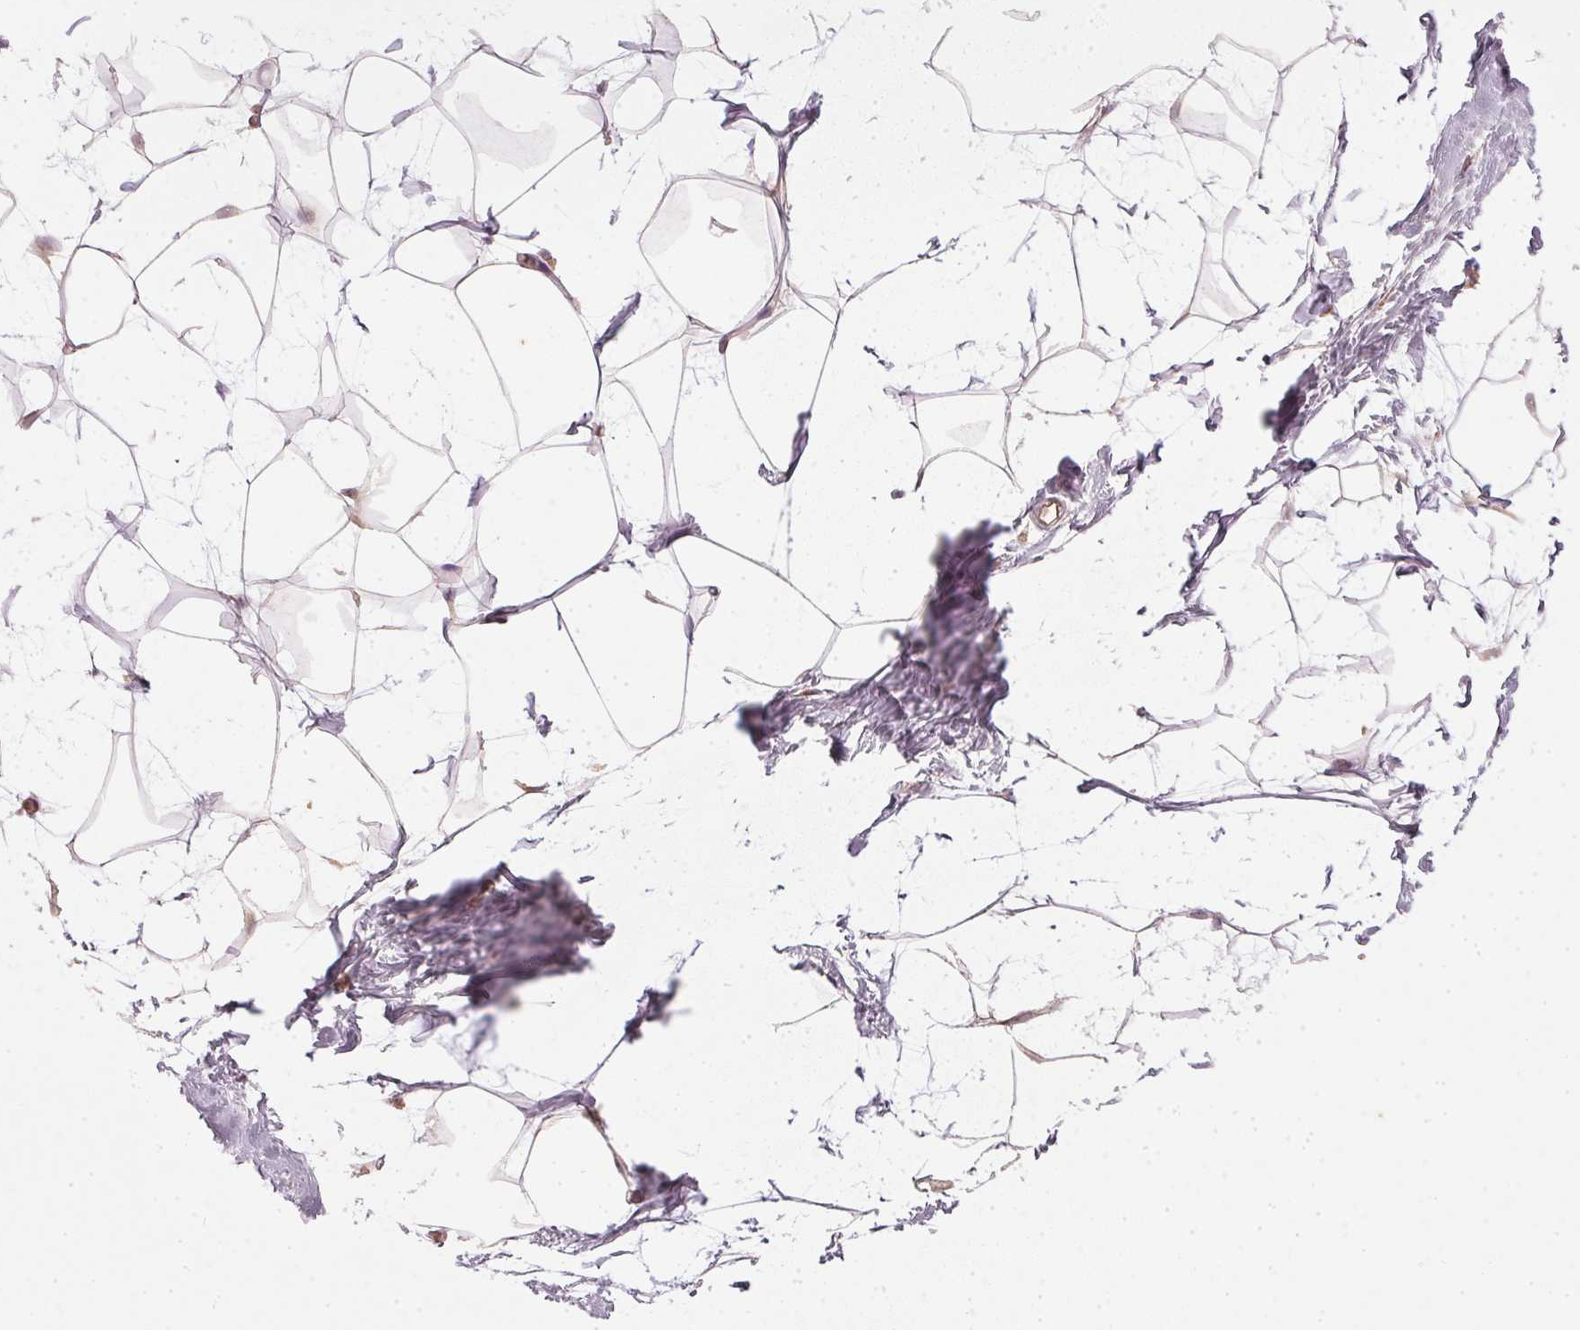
{"staining": {"intensity": "negative", "quantity": "none", "location": "none"}, "tissue": "breast", "cell_type": "Adipocytes", "image_type": "normal", "snomed": [{"axis": "morphology", "description": "Normal tissue, NOS"}, {"axis": "topography", "description": "Breast"}], "caption": "Histopathology image shows no protein staining in adipocytes of unremarkable breast. (DAB IHC with hematoxylin counter stain).", "gene": "NADK2", "patient": {"sex": "female", "age": 45}}